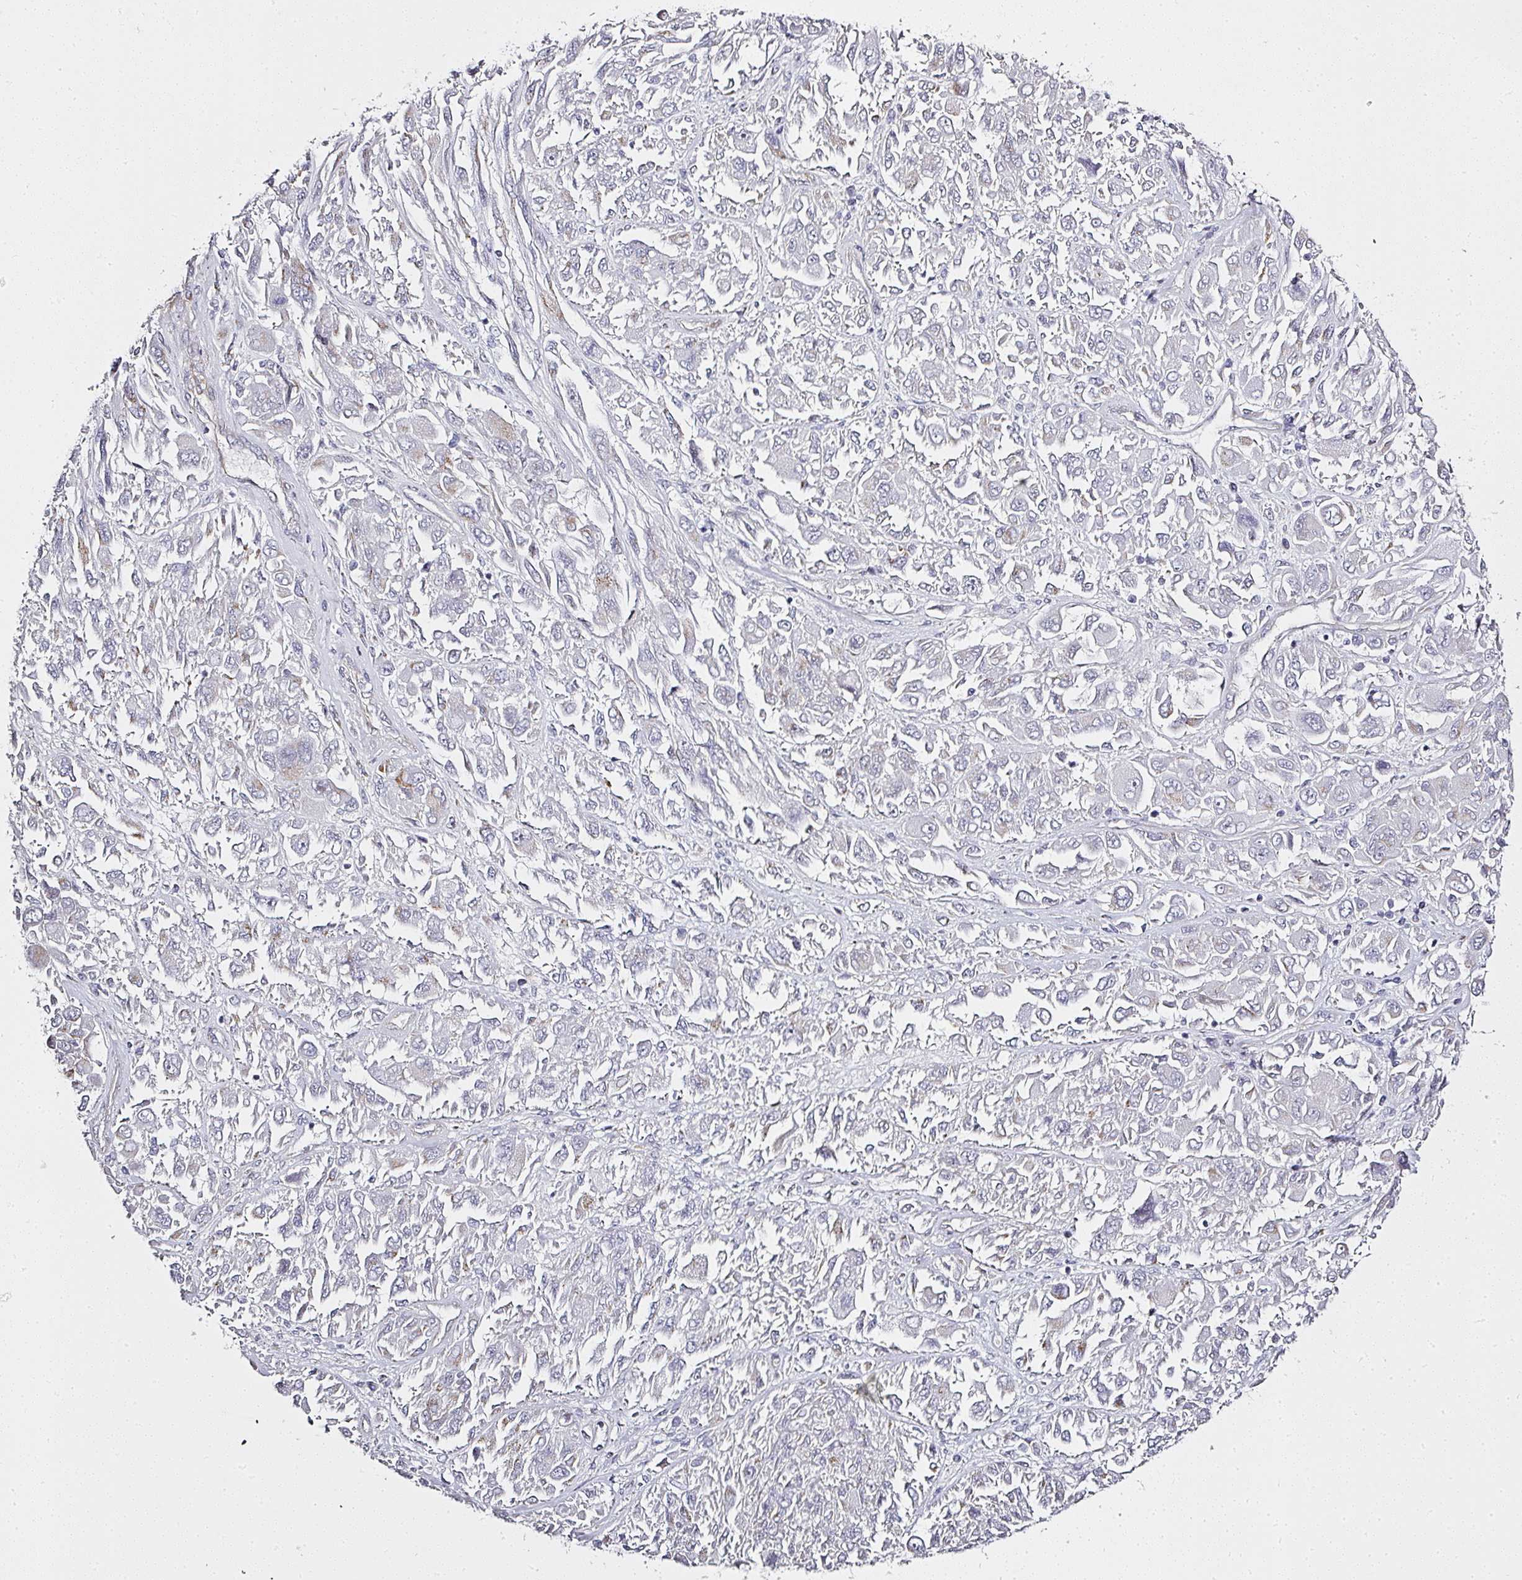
{"staining": {"intensity": "negative", "quantity": "none", "location": "none"}, "tissue": "melanoma", "cell_type": "Tumor cells", "image_type": "cancer", "snomed": [{"axis": "morphology", "description": "Malignant melanoma, NOS"}, {"axis": "topography", "description": "Skin"}], "caption": "Melanoma was stained to show a protein in brown. There is no significant expression in tumor cells.", "gene": "ATP8B2", "patient": {"sex": "female", "age": 91}}